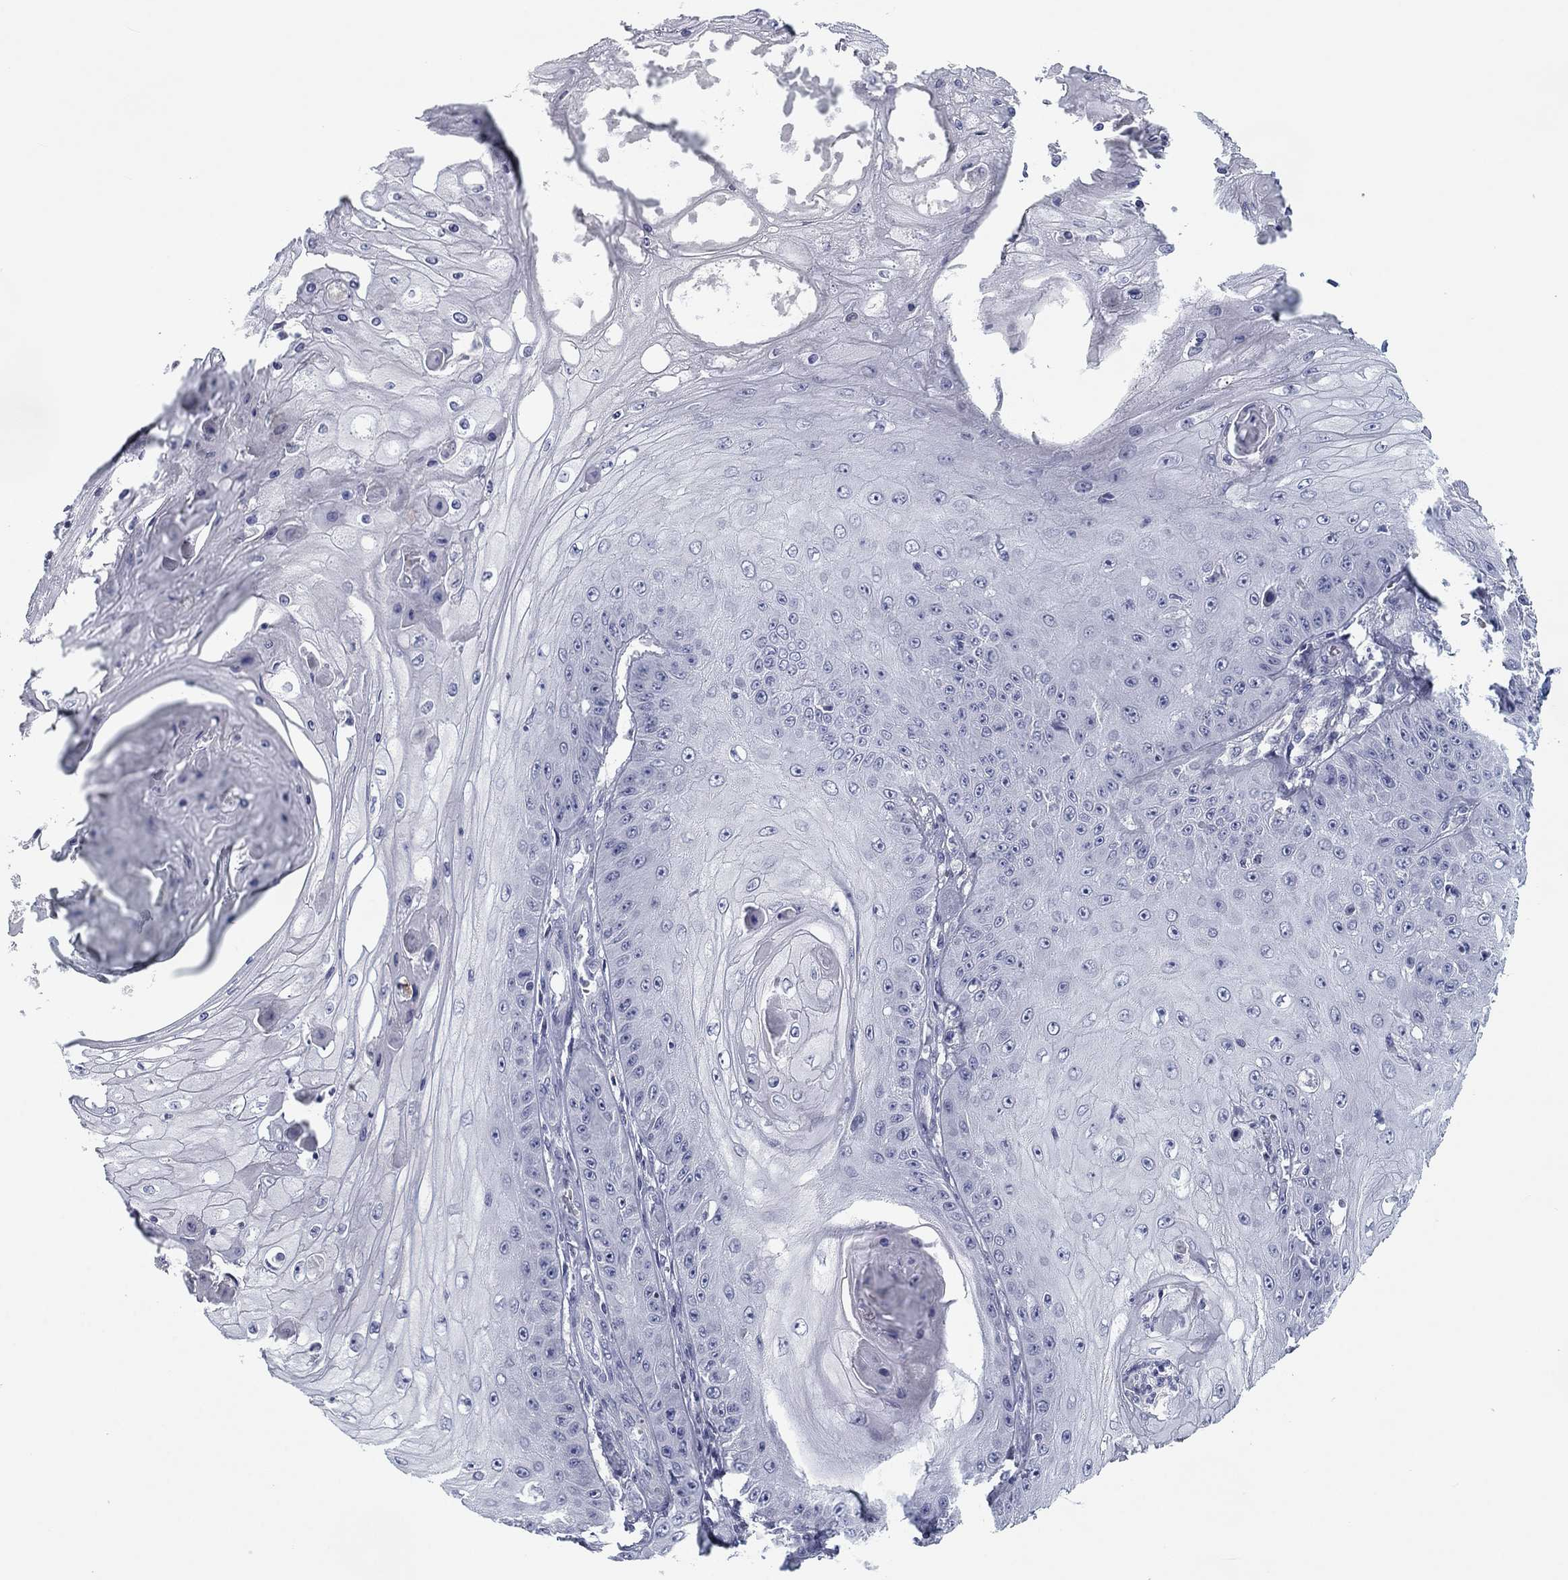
{"staining": {"intensity": "negative", "quantity": "none", "location": "none"}, "tissue": "skin cancer", "cell_type": "Tumor cells", "image_type": "cancer", "snomed": [{"axis": "morphology", "description": "Squamous cell carcinoma, NOS"}, {"axis": "topography", "description": "Skin"}], "caption": "A high-resolution image shows IHC staining of squamous cell carcinoma (skin), which exhibits no significant staining in tumor cells.", "gene": "CALB1", "patient": {"sex": "male", "age": 70}}